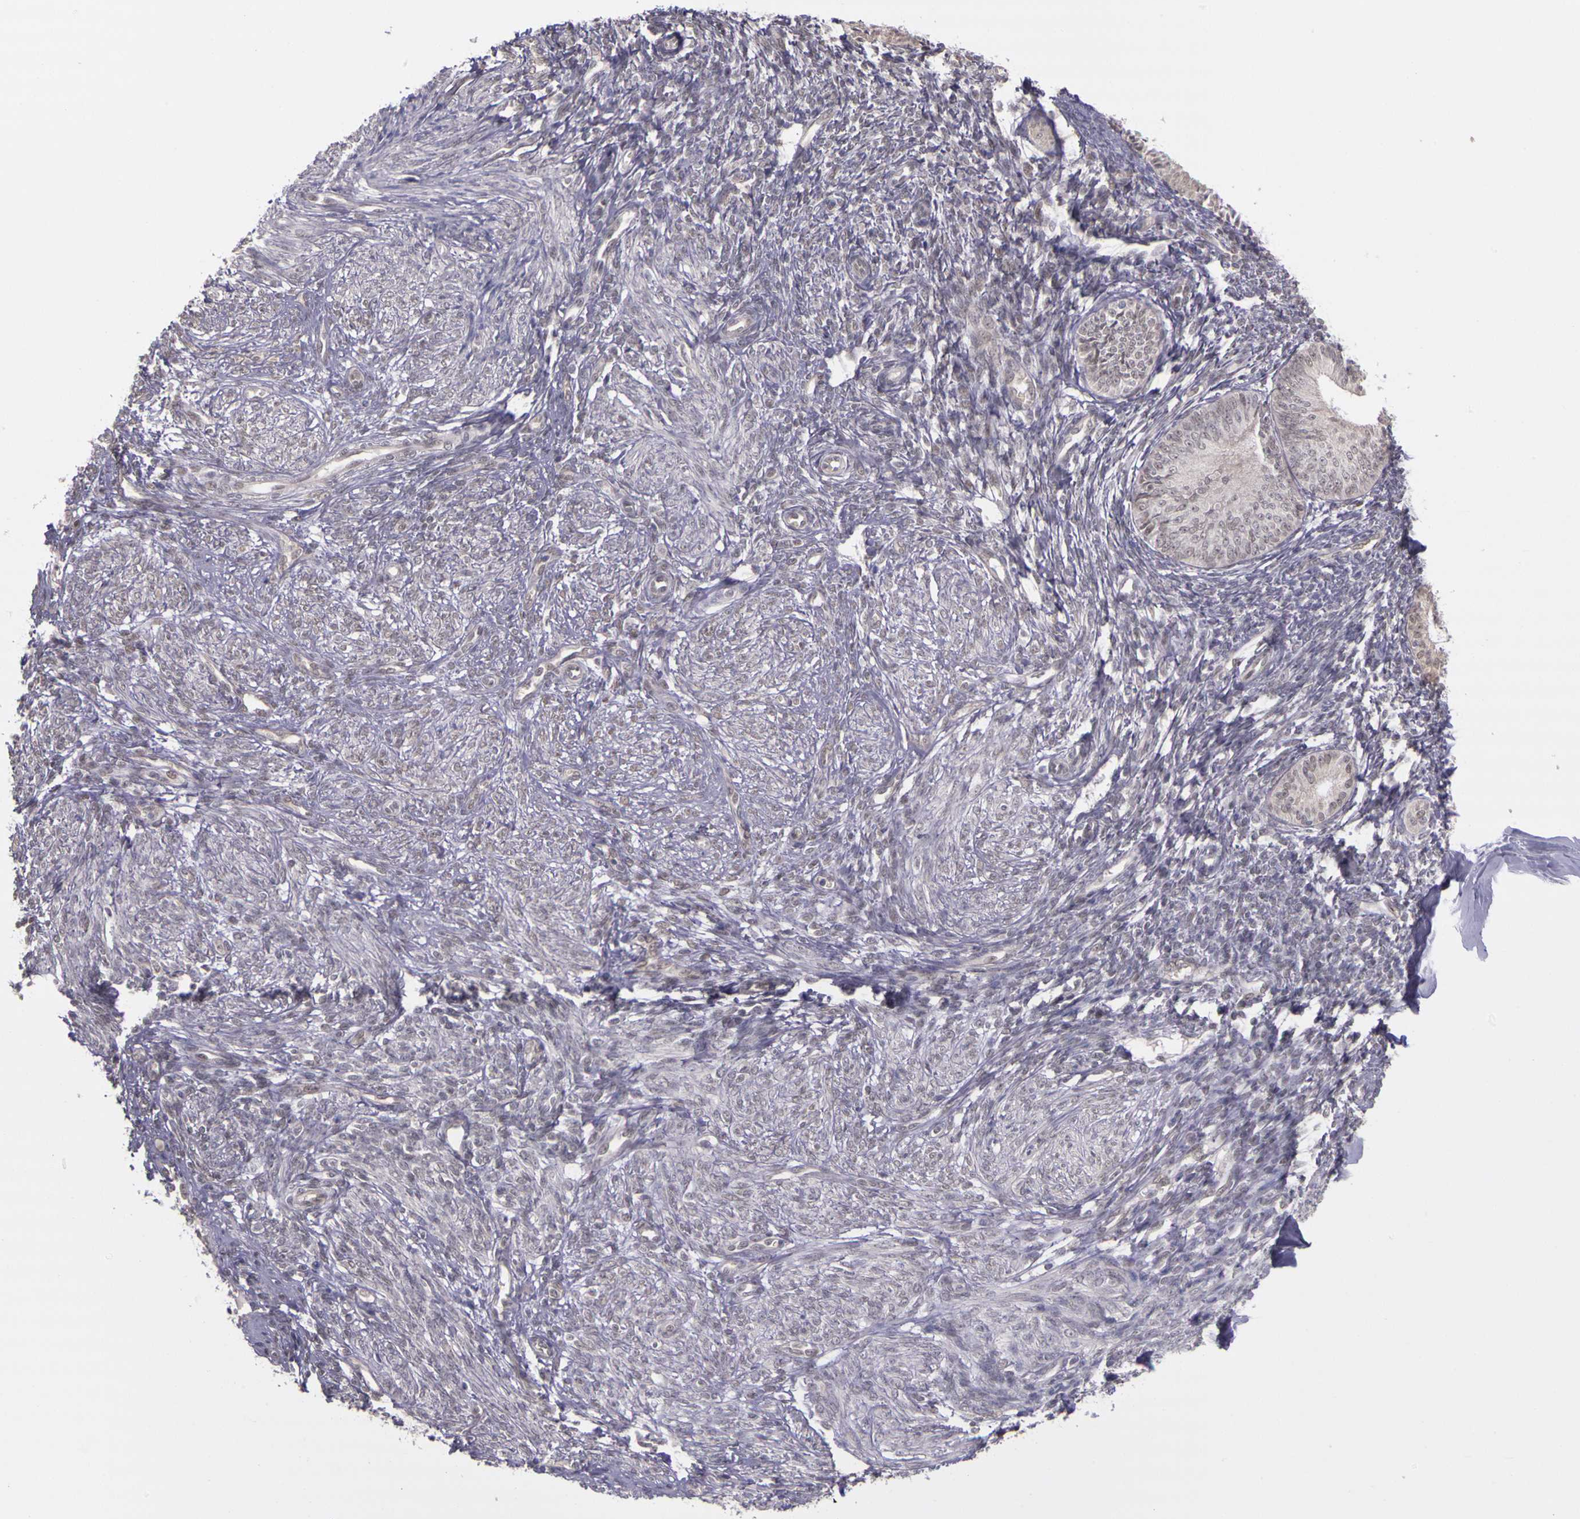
{"staining": {"intensity": "weak", "quantity": "<25%", "location": "nuclear"}, "tissue": "endometrium", "cell_type": "Cells in endometrial stroma", "image_type": "normal", "snomed": [{"axis": "morphology", "description": "Normal tissue, NOS"}, {"axis": "topography", "description": "Endometrium"}], "caption": "This is an IHC histopathology image of normal human endometrium. There is no positivity in cells in endometrial stroma.", "gene": "WDR13", "patient": {"sex": "female", "age": 82}}